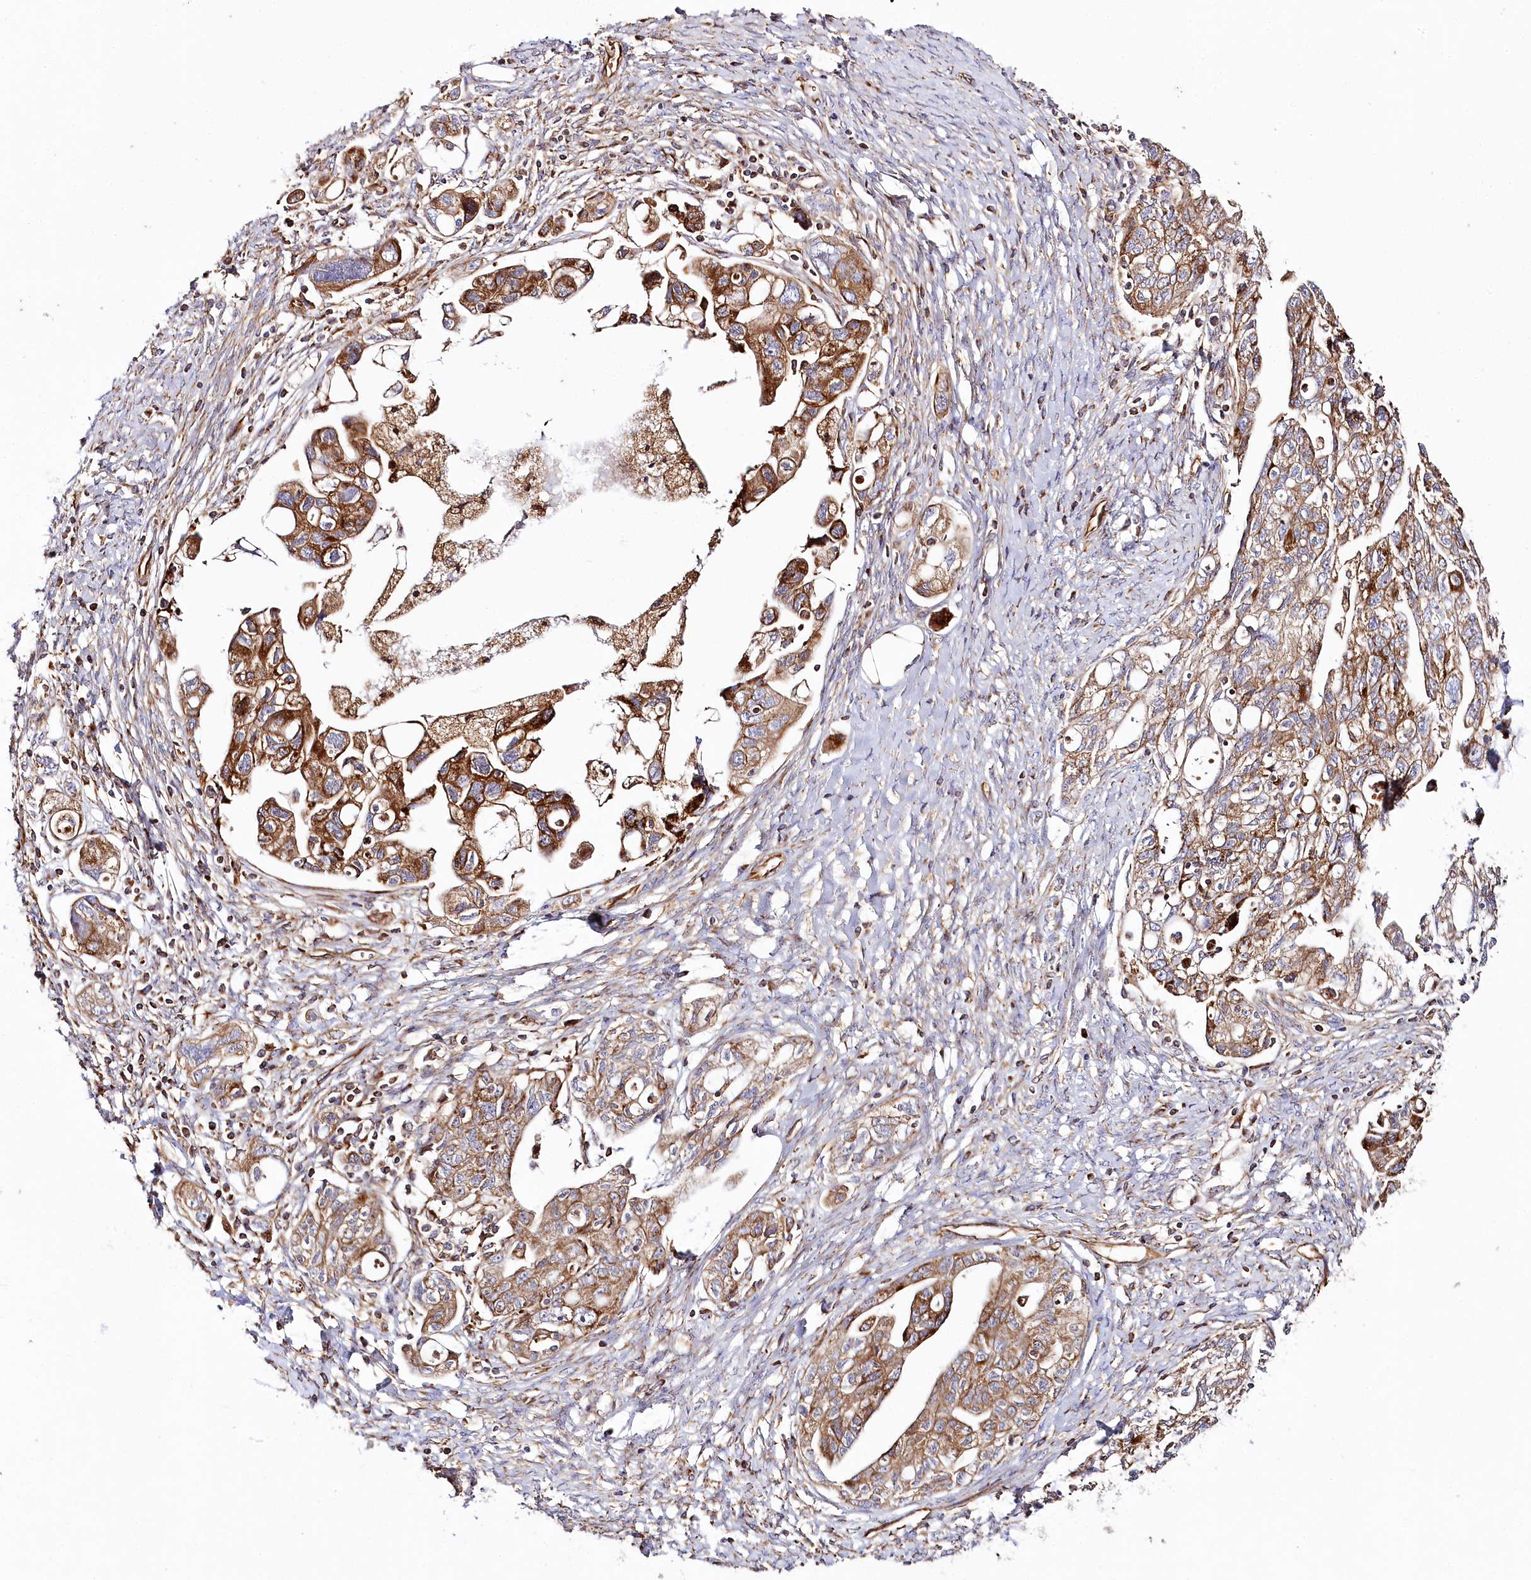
{"staining": {"intensity": "strong", "quantity": ">75%", "location": "cytoplasmic/membranous"}, "tissue": "ovarian cancer", "cell_type": "Tumor cells", "image_type": "cancer", "snomed": [{"axis": "morphology", "description": "Carcinoma, NOS"}, {"axis": "morphology", "description": "Cystadenocarcinoma, serous, NOS"}, {"axis": "topography", "description": "Ovary"}], "caption": "A histopathology image of ovarian carcinoma stained for a protein exhibits strong cytoplasmic/membranous brown staining in tumor cells. The staining was performed using DAB, with brown indicating positive protein expression. Nuclei are stained blue with hematoxylin.", "gene": "THUMPD3", "patient": {"sex": "female", "age": 69}}